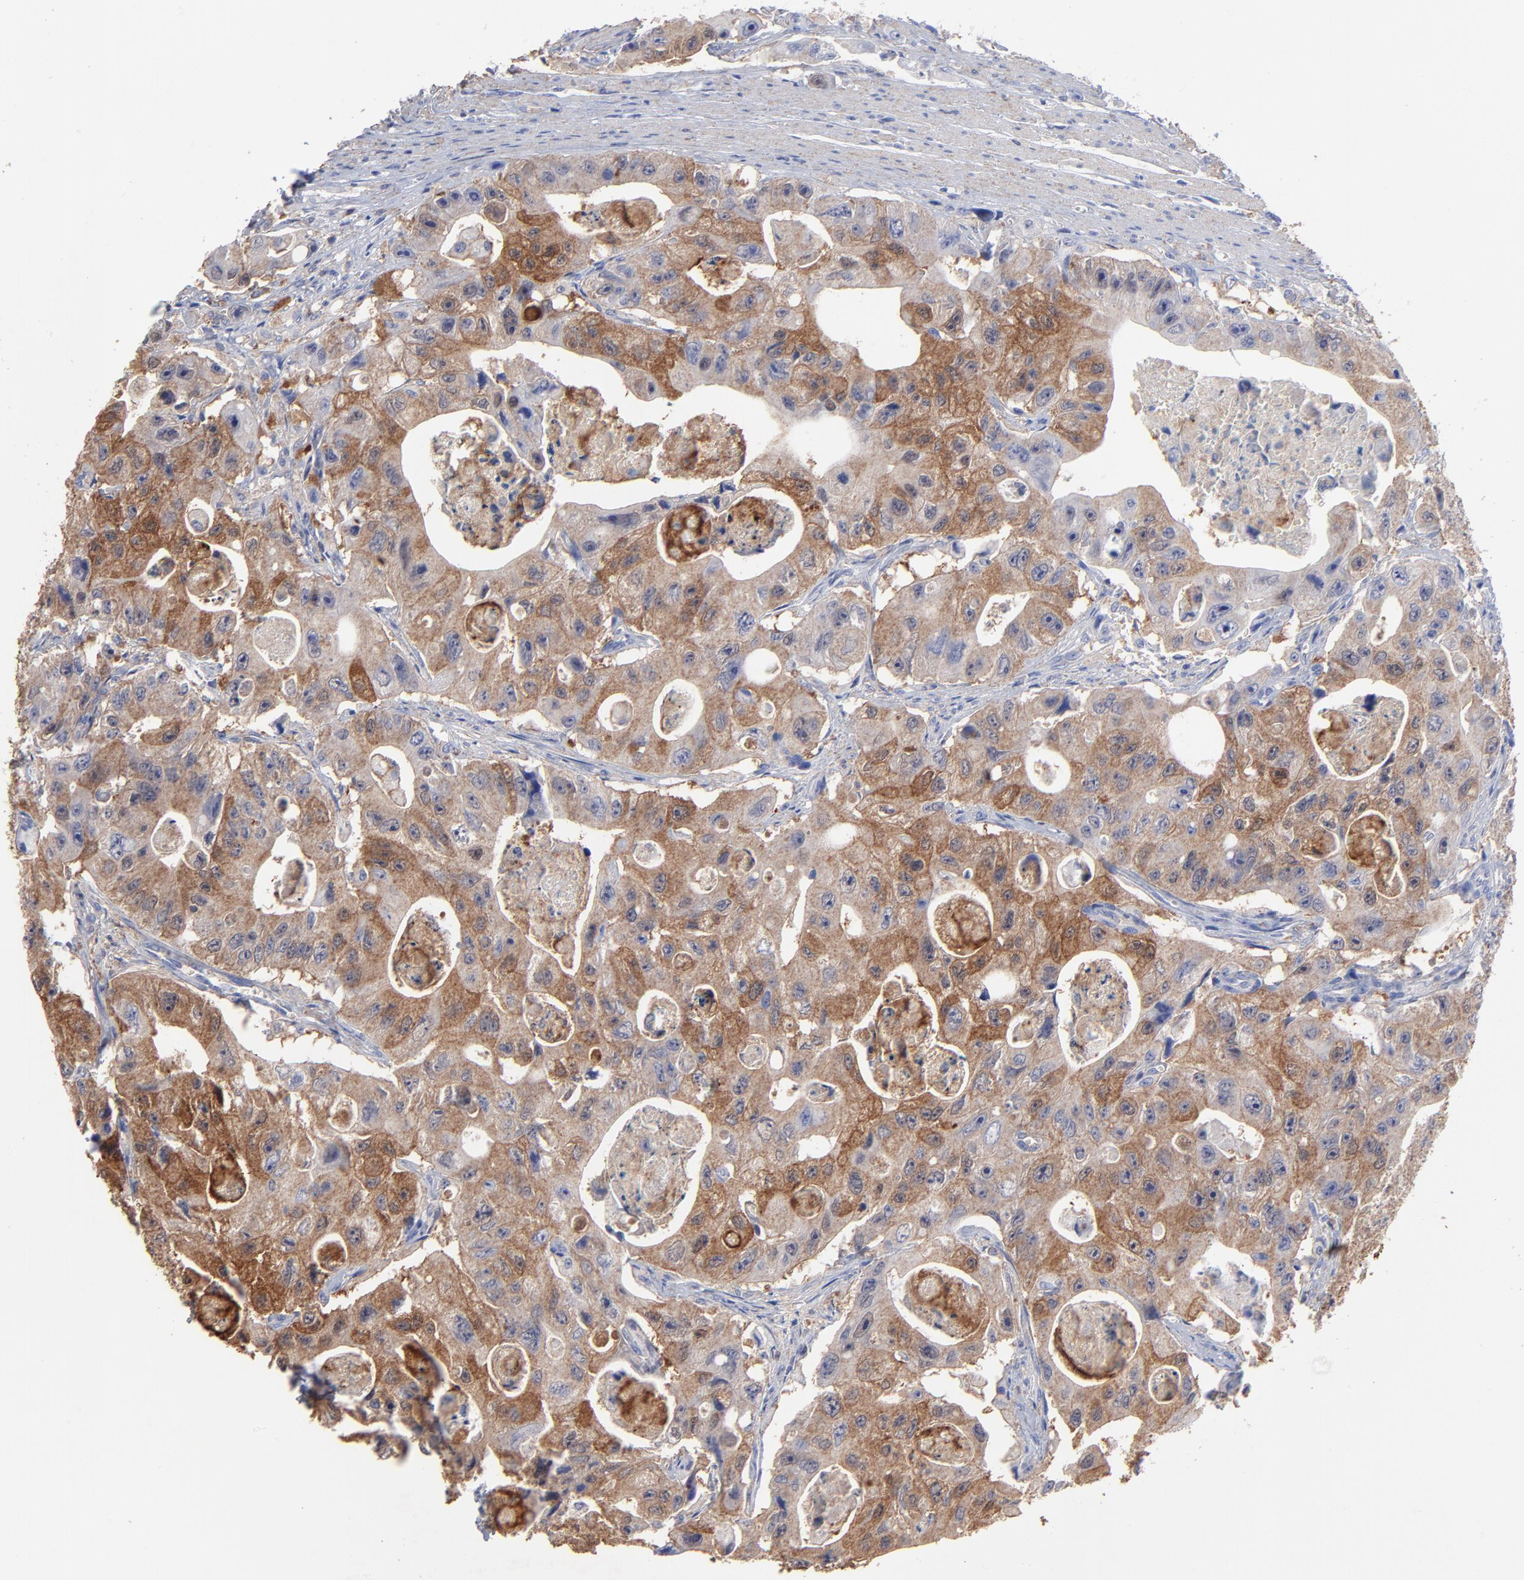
{"staining": {"intensity": "moderate", "quantity": "25%-75%", "location": "cytoplasmic/membranous"}, "tissue": "colorectal cancer", "cell_type": "Tumor cells", "image_type": "cancer", "snomed": [{"axis": "morphology", "description": "Adenocarcinoma, NOS"}, {"axis": "topography", "description": "Colon"}], "caption": "A brown stain highlights moderate cytoplasmic/membranous staining of a protein in colorectal cancer tumor cells.", "gene": "ASL", "patient": {"sex": "female", "age": 46}}